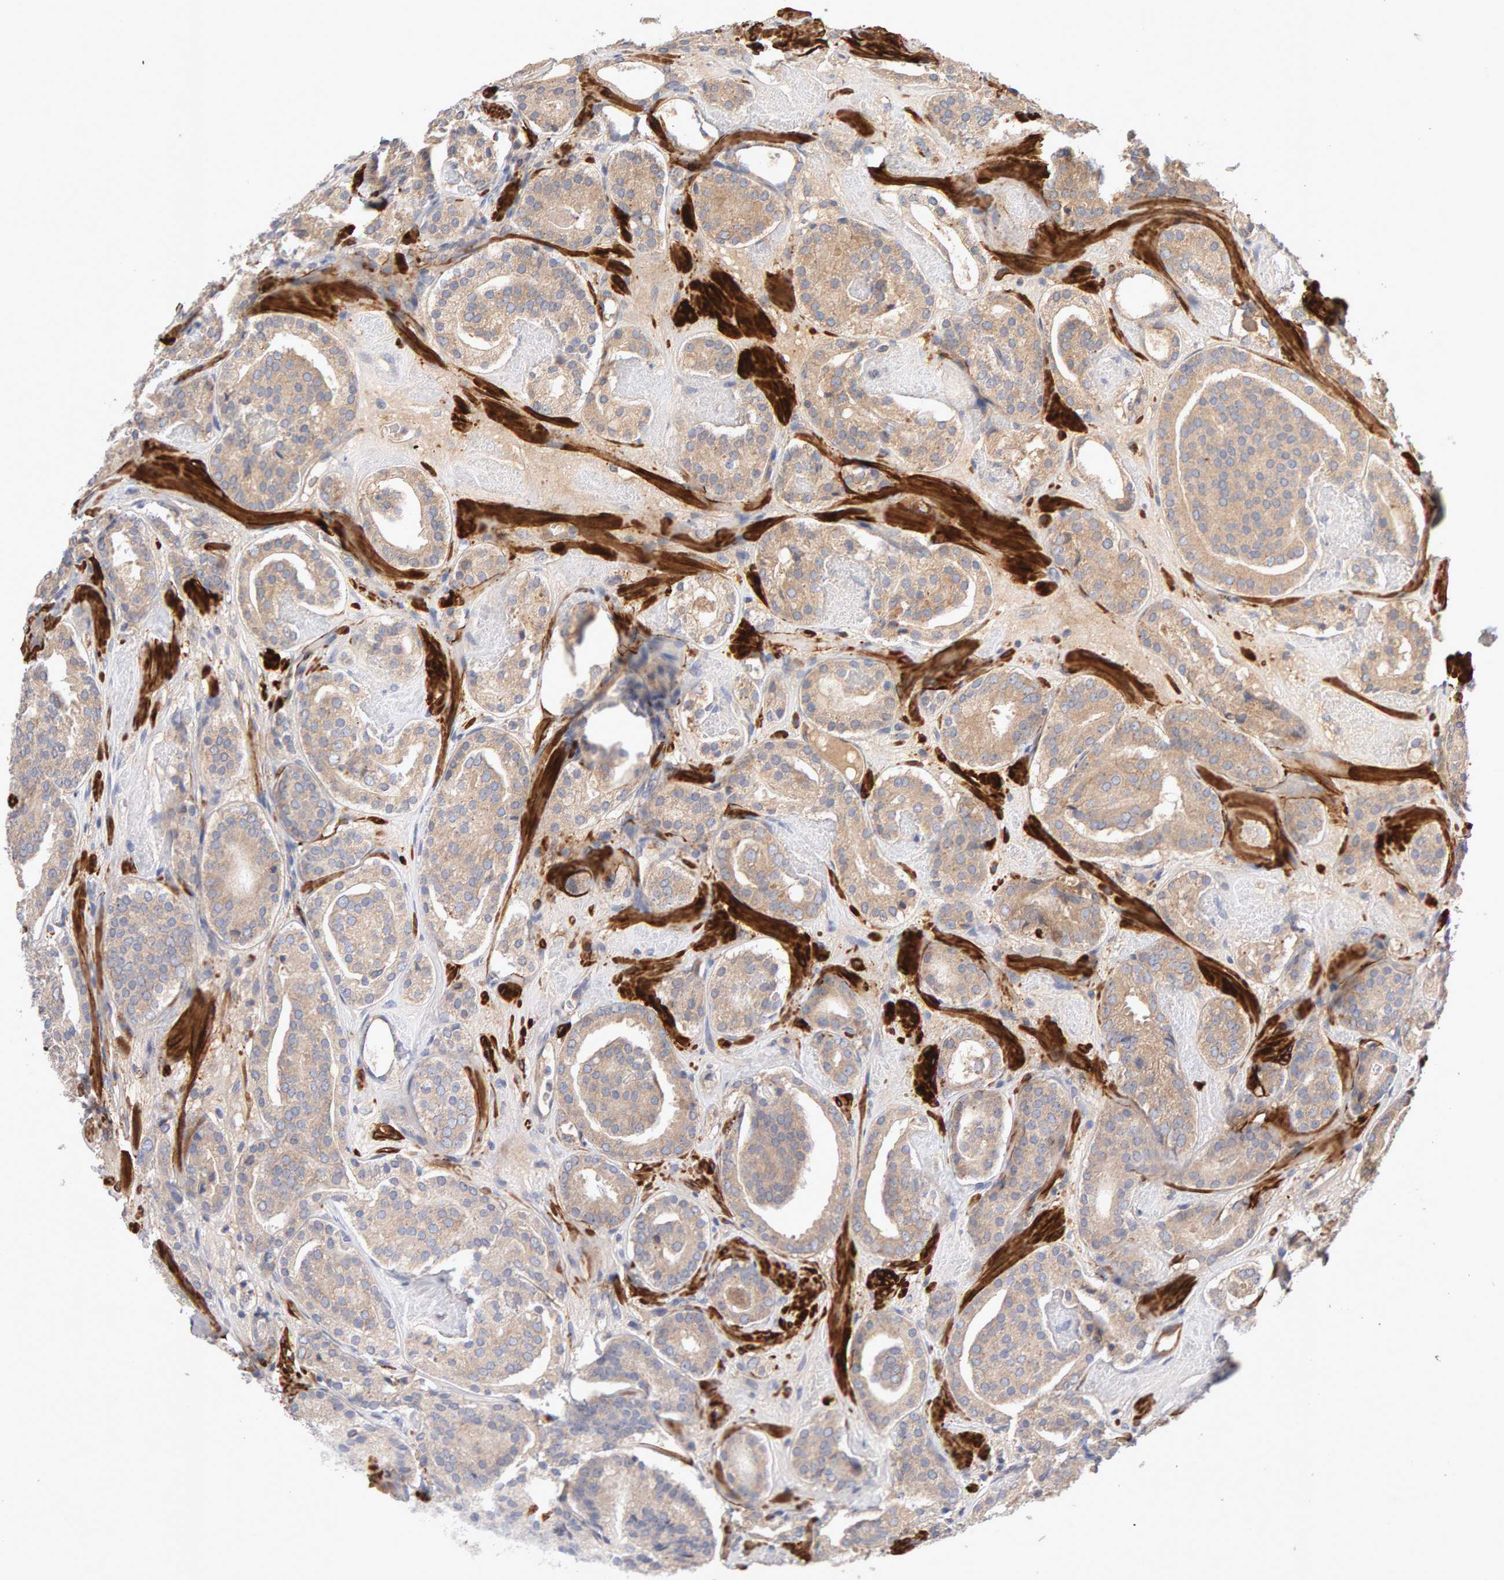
{"staining": {"intensity": "weak", "quantity": ">75%", "location": "cytoplasmic/membranous"}, "tissue": "prostate cancer", "cell_type": "Tumor cells", "image_type": "cancer", "snomed": [{"axis": "morphology", "description": "Adenocarcinoma, Low grade"}, {"axis": "topography", "description": "Prostate"}], "caption": "Weak cytoplasmic/membranous staining for a protein is appreciated in approximately >75% of tumor cells of prostate low-grade adenocarcinoma using IHC.", "gene": "RNF19A", "patient": {"sex": "male", "age": 69}}